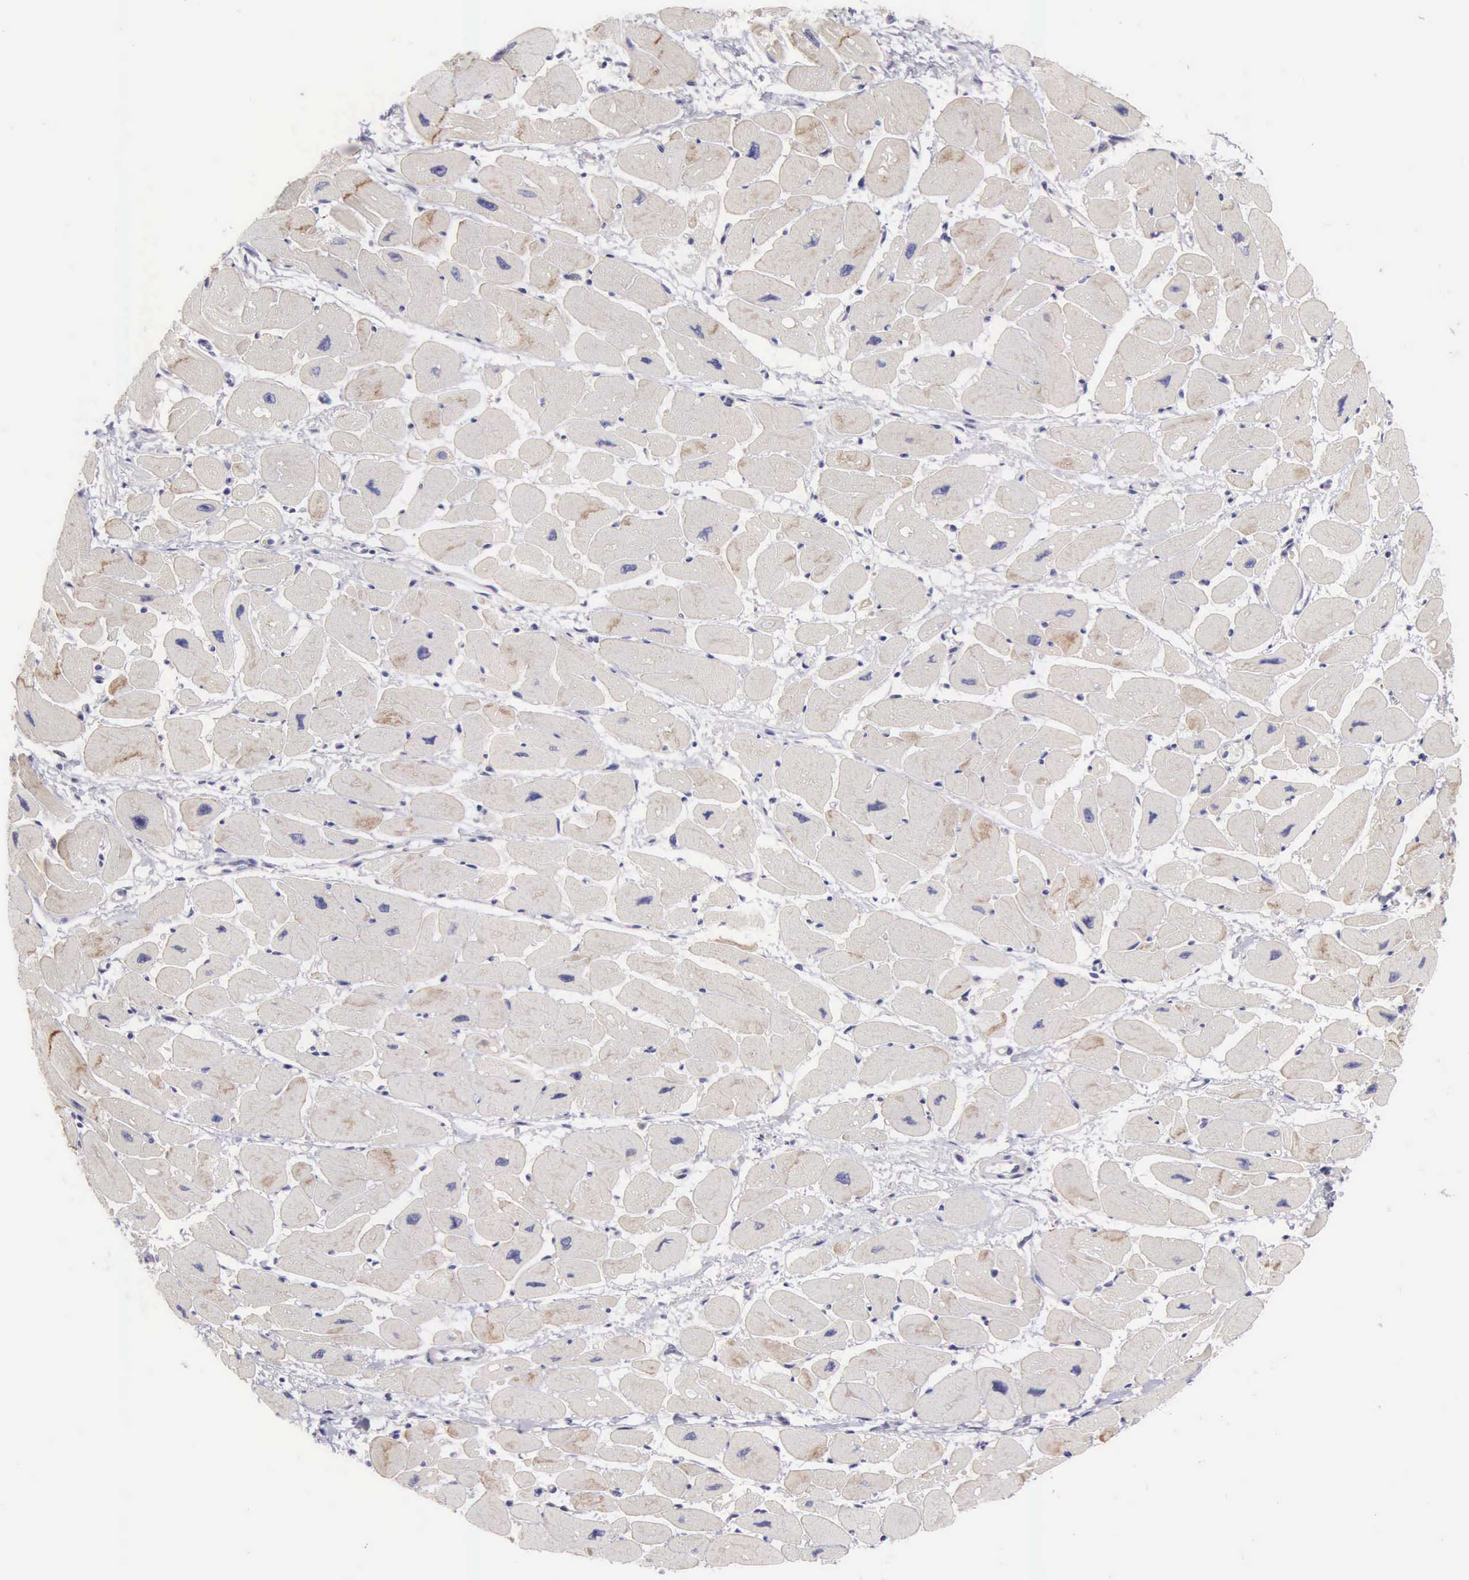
{"staining": {"intensity": "weak", "quantity": "<25%", "location": "cytoplasmic/membranous"}, "tissue": "heart muscle", "cell_type": "Cardiomyocytes", "image_type": "normal", "snomed": [{"axis": "morphology", "description": "Normal tissue, NOS"}, {"axis": "topography", "description": "Heart"}], "caption": "Cardiomyocytes are negative for protein expression in normal human heart muscle.", "gene": "TXLNG", "patient": {"sex": "female", "age": 54}}